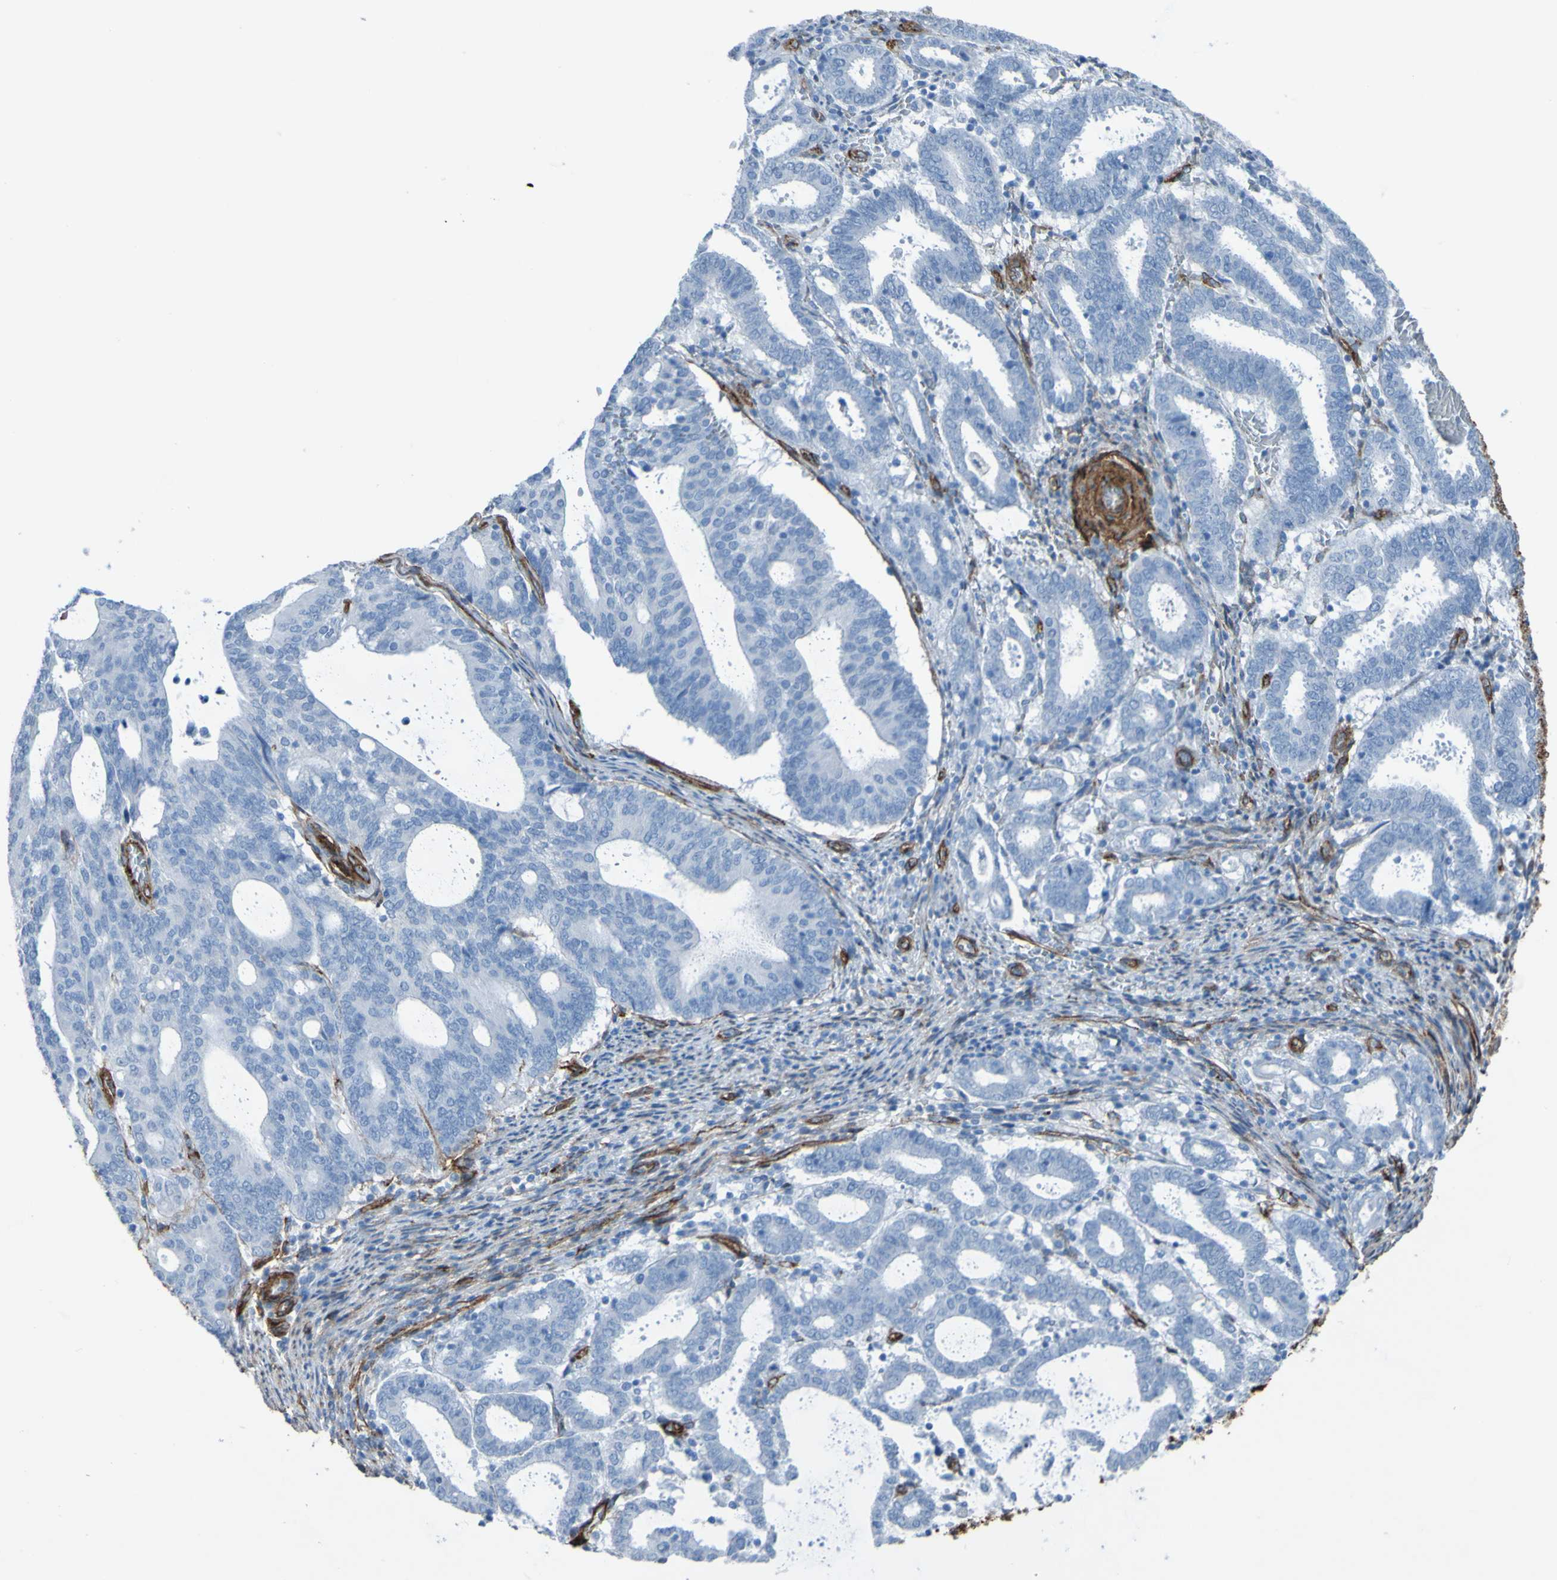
{"staining": {"intensity": "negative", "quantity": "none", "location": "none"}, "tissue": "endometrial cancer", "cell_type": "Tumor cells", "image_type": "cancer", "snomed": [{"axis": "morphology", "description": "Adenocarcinoma, NOS"}, {"axis": "topography", "description": "Uterus"}], "caption": "Tumor cells are negative for protein expression in human endometrial cancer (adenocarcinoma). The staining was performed using DAB (3,3'-diaminobenzidine) to visualize the protein expression in brown, while the nuclei were stained in blue with hematoxylin (Magnification: 20x).", "gene": "COL4A2", "patient": {"sex": "female", "age": 83}}